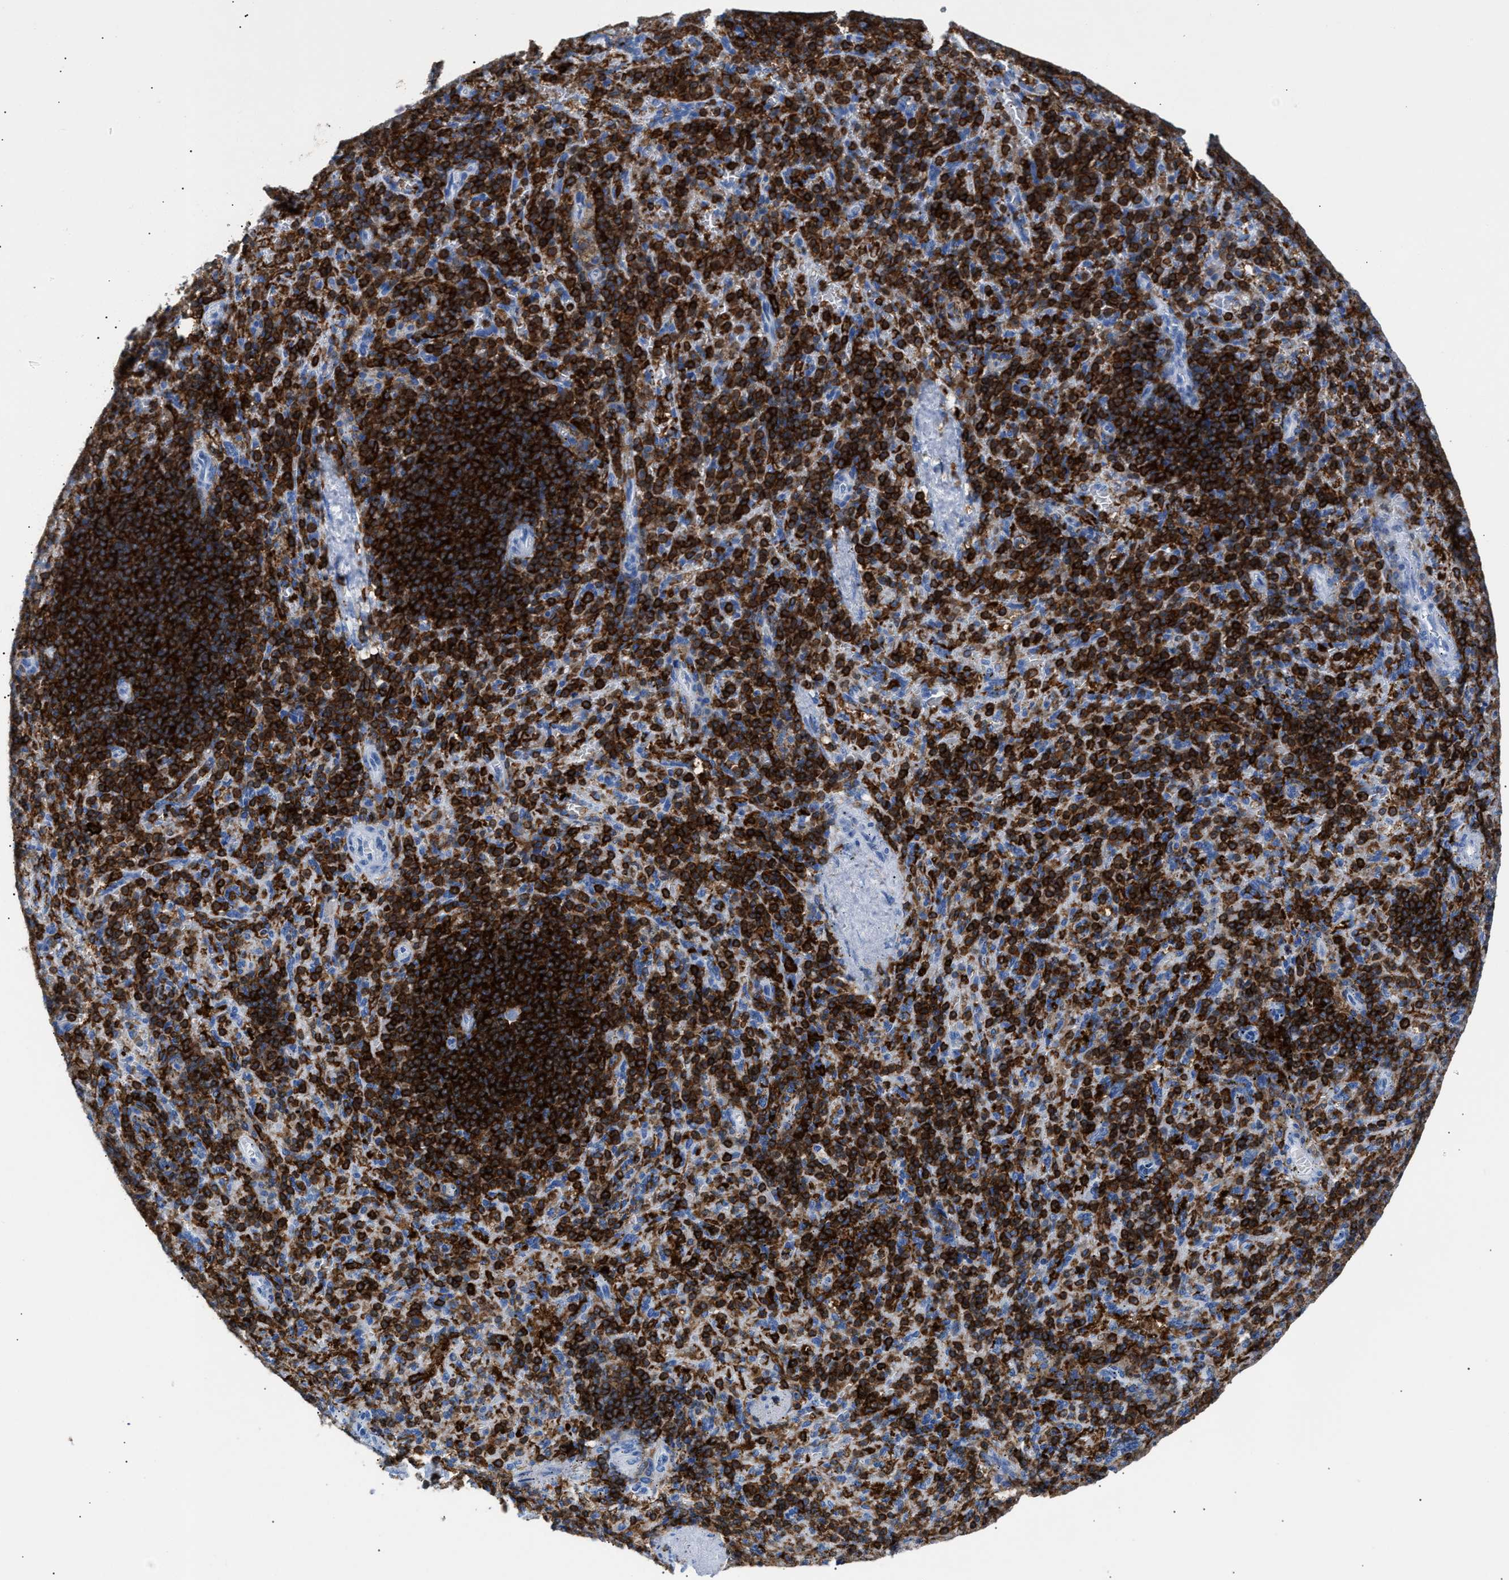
{"staining": {"intensity": "strong", "quantity": ">75%", "location": "cytoplasmic/membranous"}, "tissue": "spleen", "cell_type": "Cells in red pulp", "image_type": "normal", "snomed": [{"axis": "morphology", "description": "Normal tissue, NOS"}, {"axis": "topography", "description": "Spleen"}], "caption": "An image of spleen stained for a protein shows strong cytoplasmic/membranous brown staining in cells in red pulp. The staining was performed using DAB, with brown indicating positive protein expression. Nuclei are stained blue with hematoxylin.", "gene": "LCP1", "patient": {"sex": "female", "age": 74}}